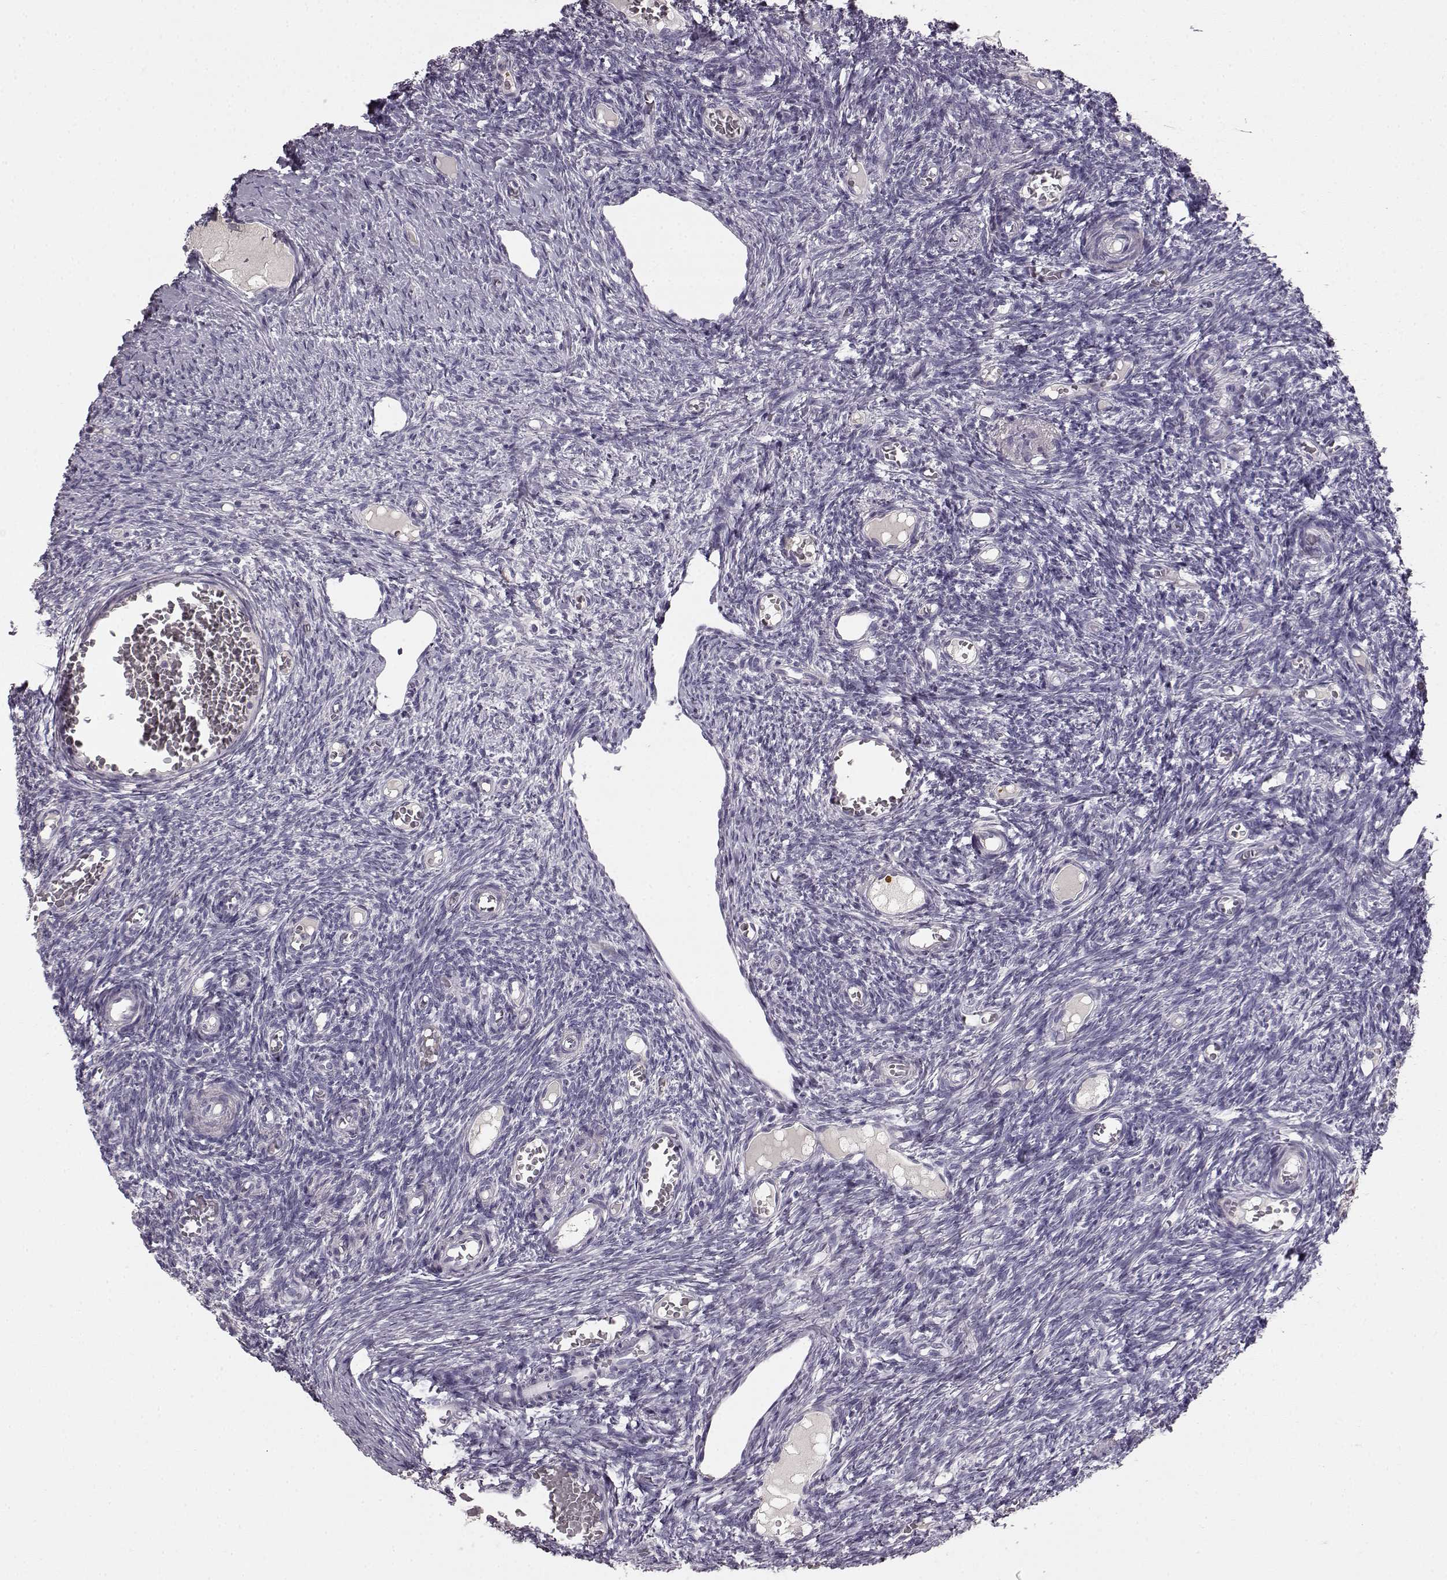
{"staining": {"intensity": "negative", "quantity": "none", "location": "none"}, "tissue": "ovary", "cell_type": "Follicle cells", "image_type": "normal", "snomed": [{"axis": "morphology", "description": "Normal tissue, NOS"}, {"axis": "topography", "description": "Ovary"}], "caption": "An immunohistochemistry (IHC) photomicrograph of benign ovary is shown. There is no staining in follicle cells of ovary.", "gene": "KRT81", "patient": {"sex": "female", "age": 39}}